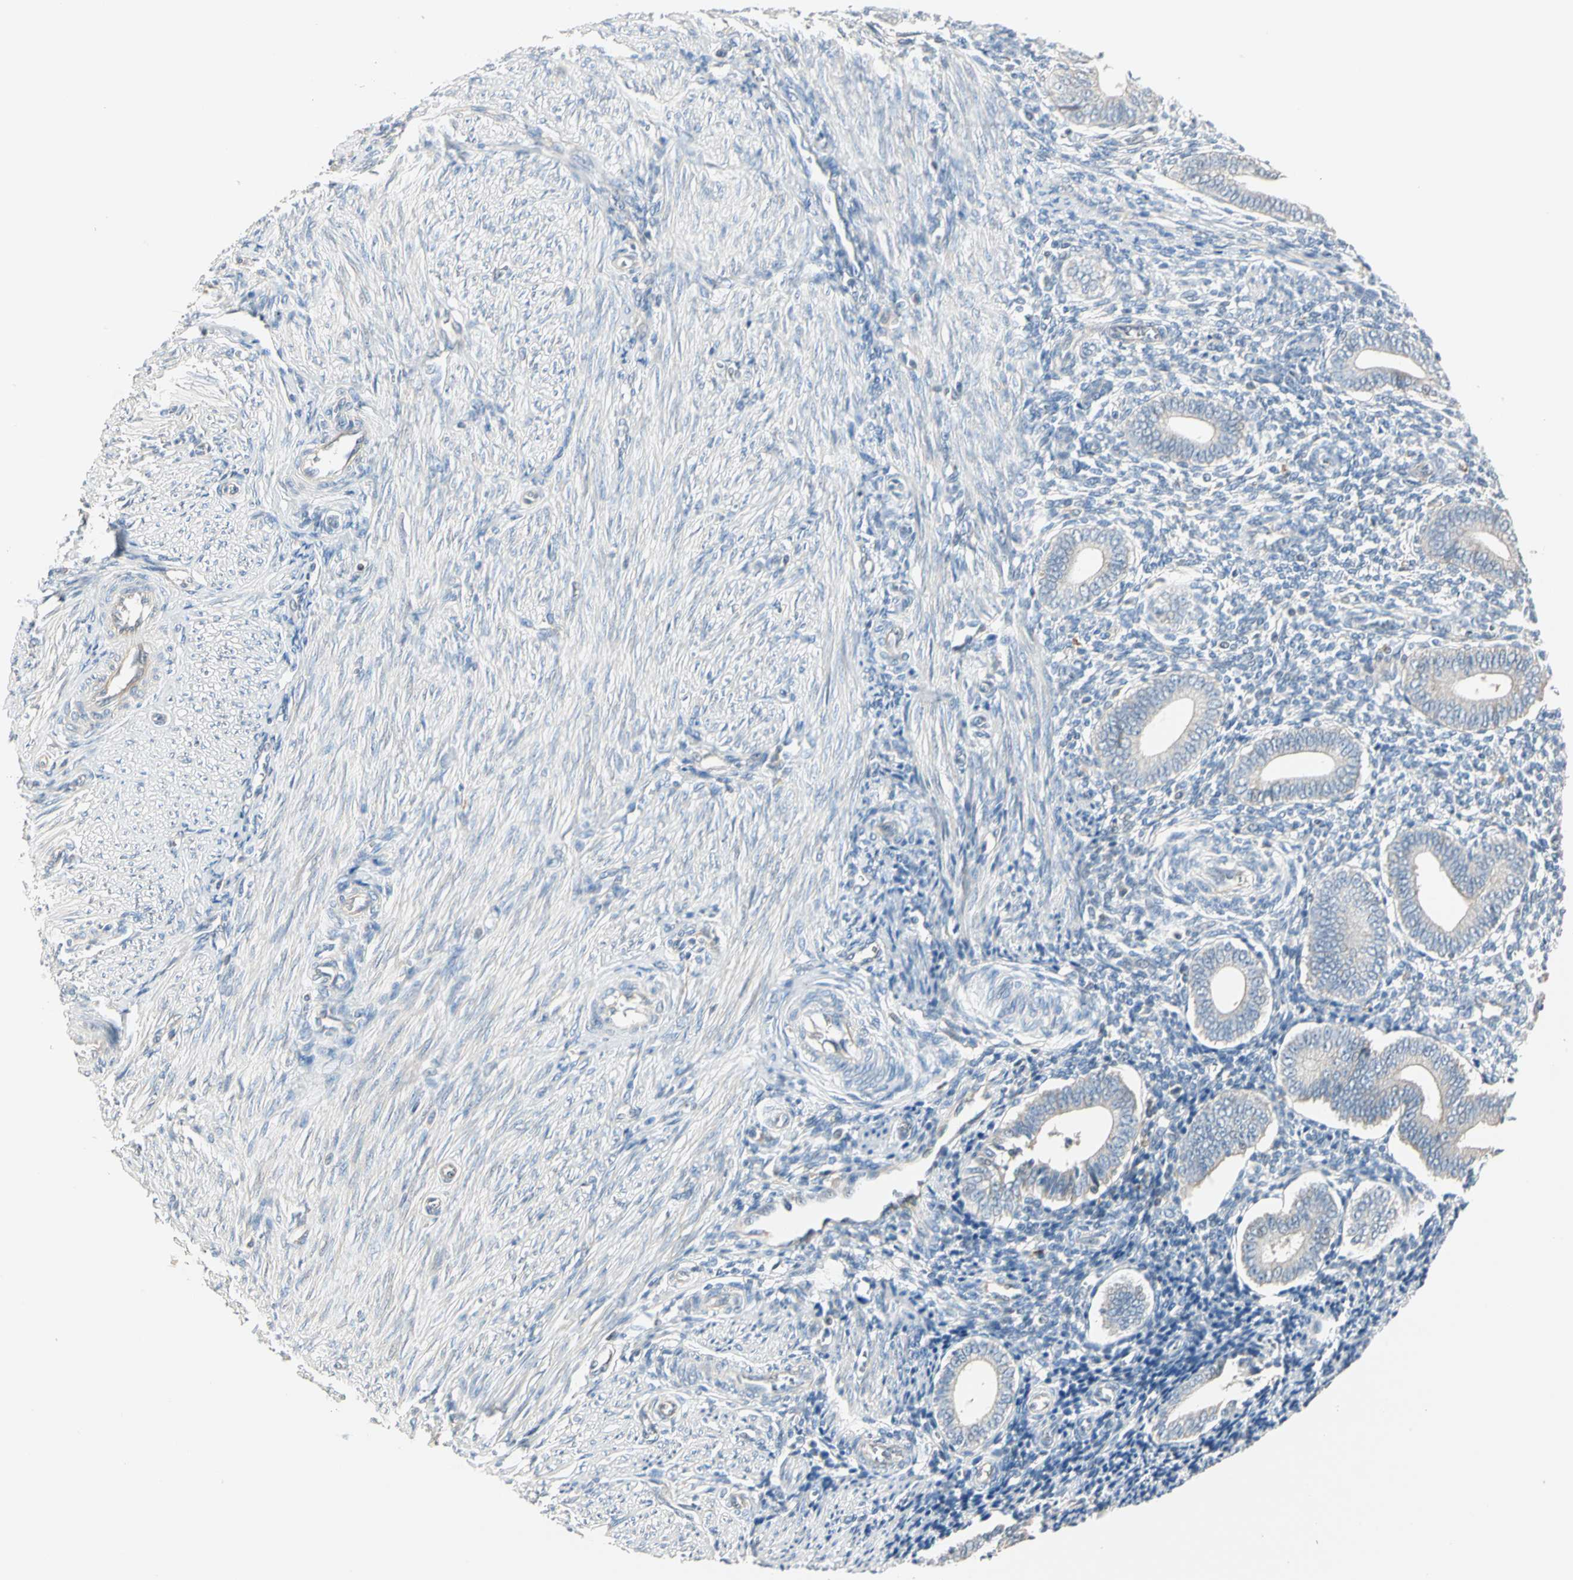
{"staining": {"intensity": "negative", "quantity": "none", "location": "none"}, "tissue": "endometrium", "cell_type": "Cells in endometrial stroma", "image_type": "normal", "snomed": [{"axis": "morphology", "description": "Normal tissue, NOS"}, {"axis": "topography", "description": "Uterus"}, {"axis": "topography", "description": "Endometrium"}], "caption": "Cells in endometrial stroma show no significant protein positivity in unremarkable endometrium.", "gene": "GPR153", "patient": {"sex": "female", "age": 33}}